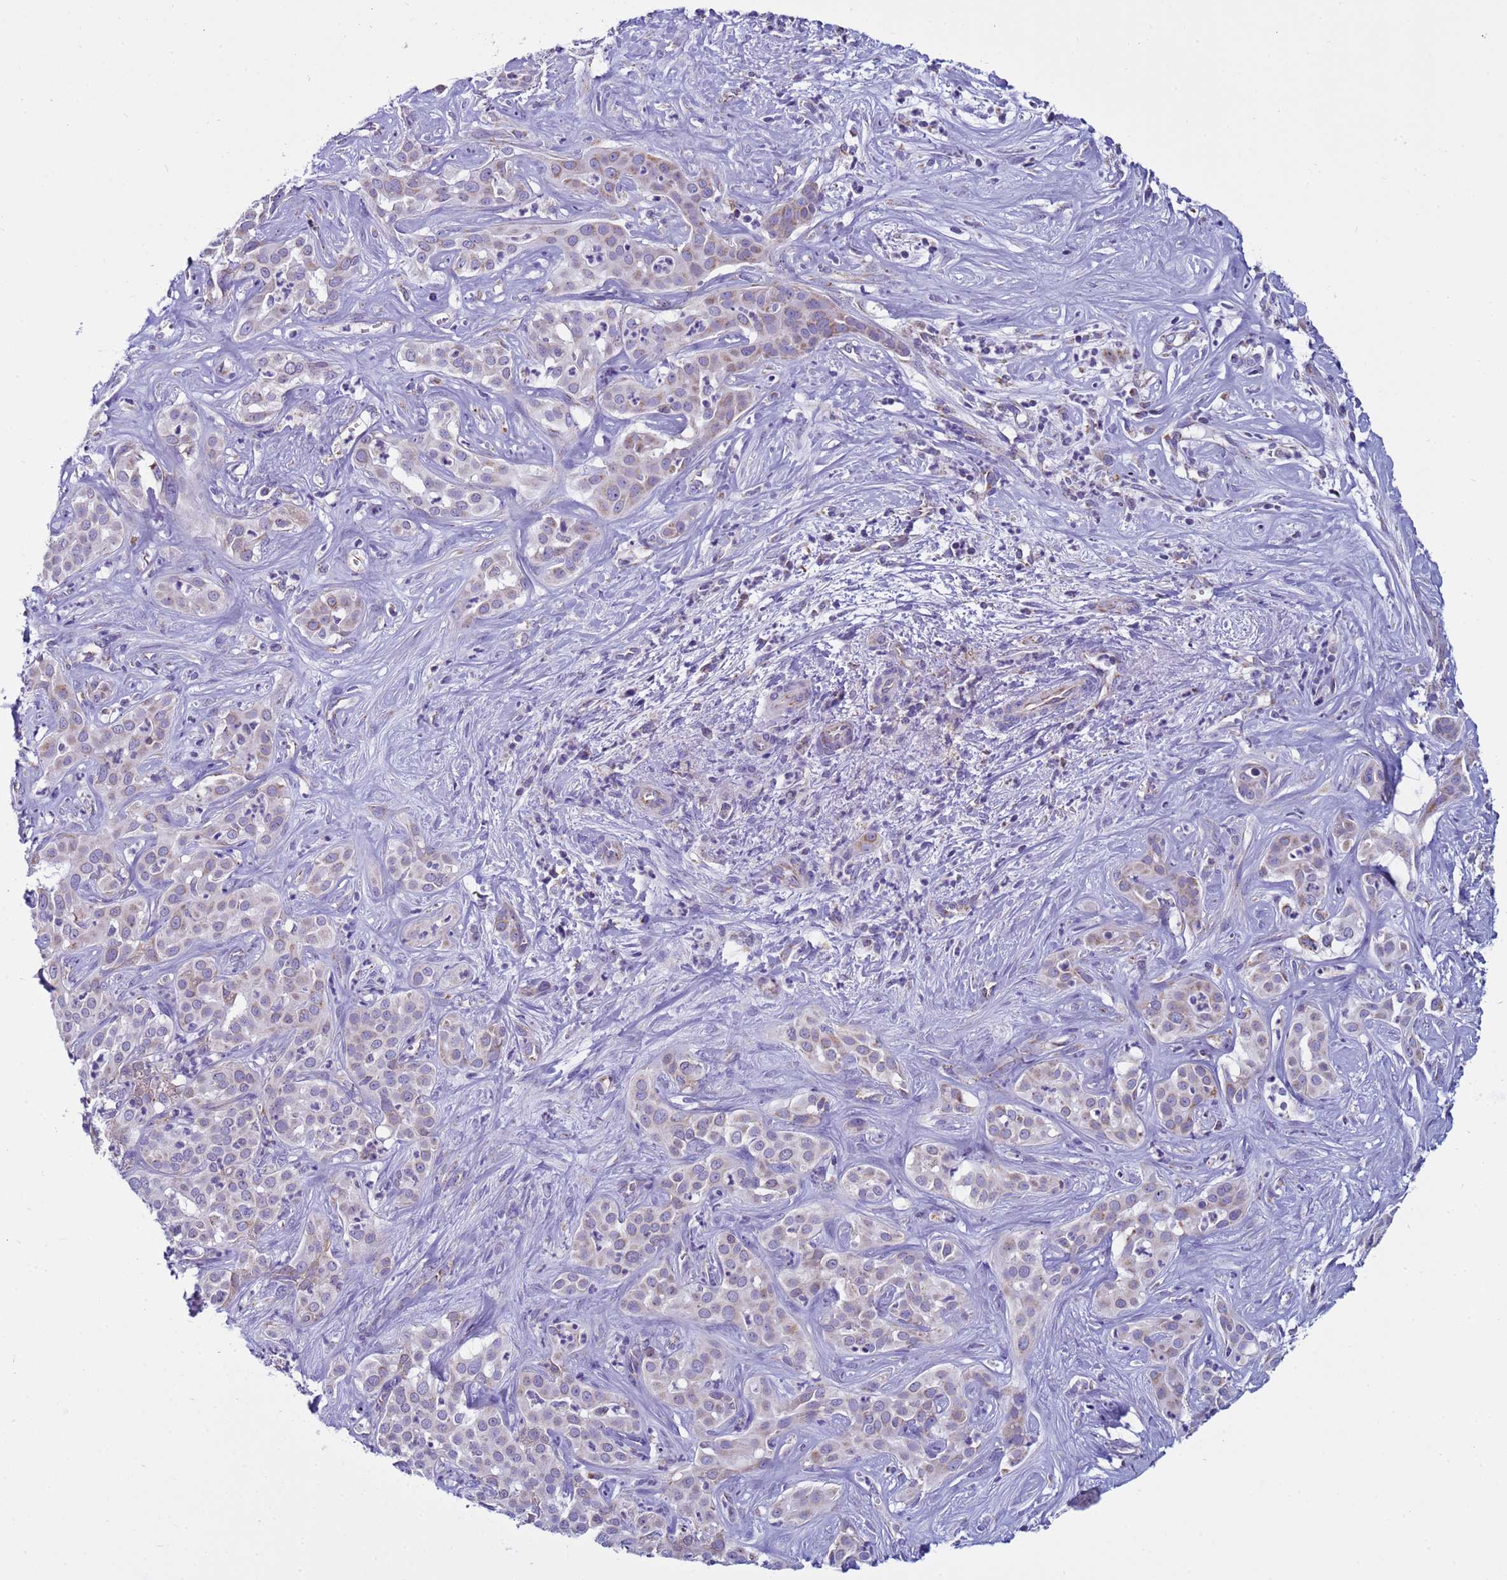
{"staining": {"intensity": "weak", "quantity": "25%-75%", "location": "cytoplasmic/membranous"}, "tissue": "liver cancer", "cell_type": "Tumor cells", "image_type": "cancer", "snomed": [{"axis": "morphology", "description": "Cholangiocarcinoma"}, {"axis": "topography", "description": "Liver"}], "caption": "A high-resolution photomicrograph shows immunohistochemistry (IHC) staining of liver cholangiocarcinoma, which demonstrates weak cytoplasmic/membranous expression in about 25%-75% of tumor cells.", "gene": "NCALD", "patient": {"sex": "male", "age": 67}}